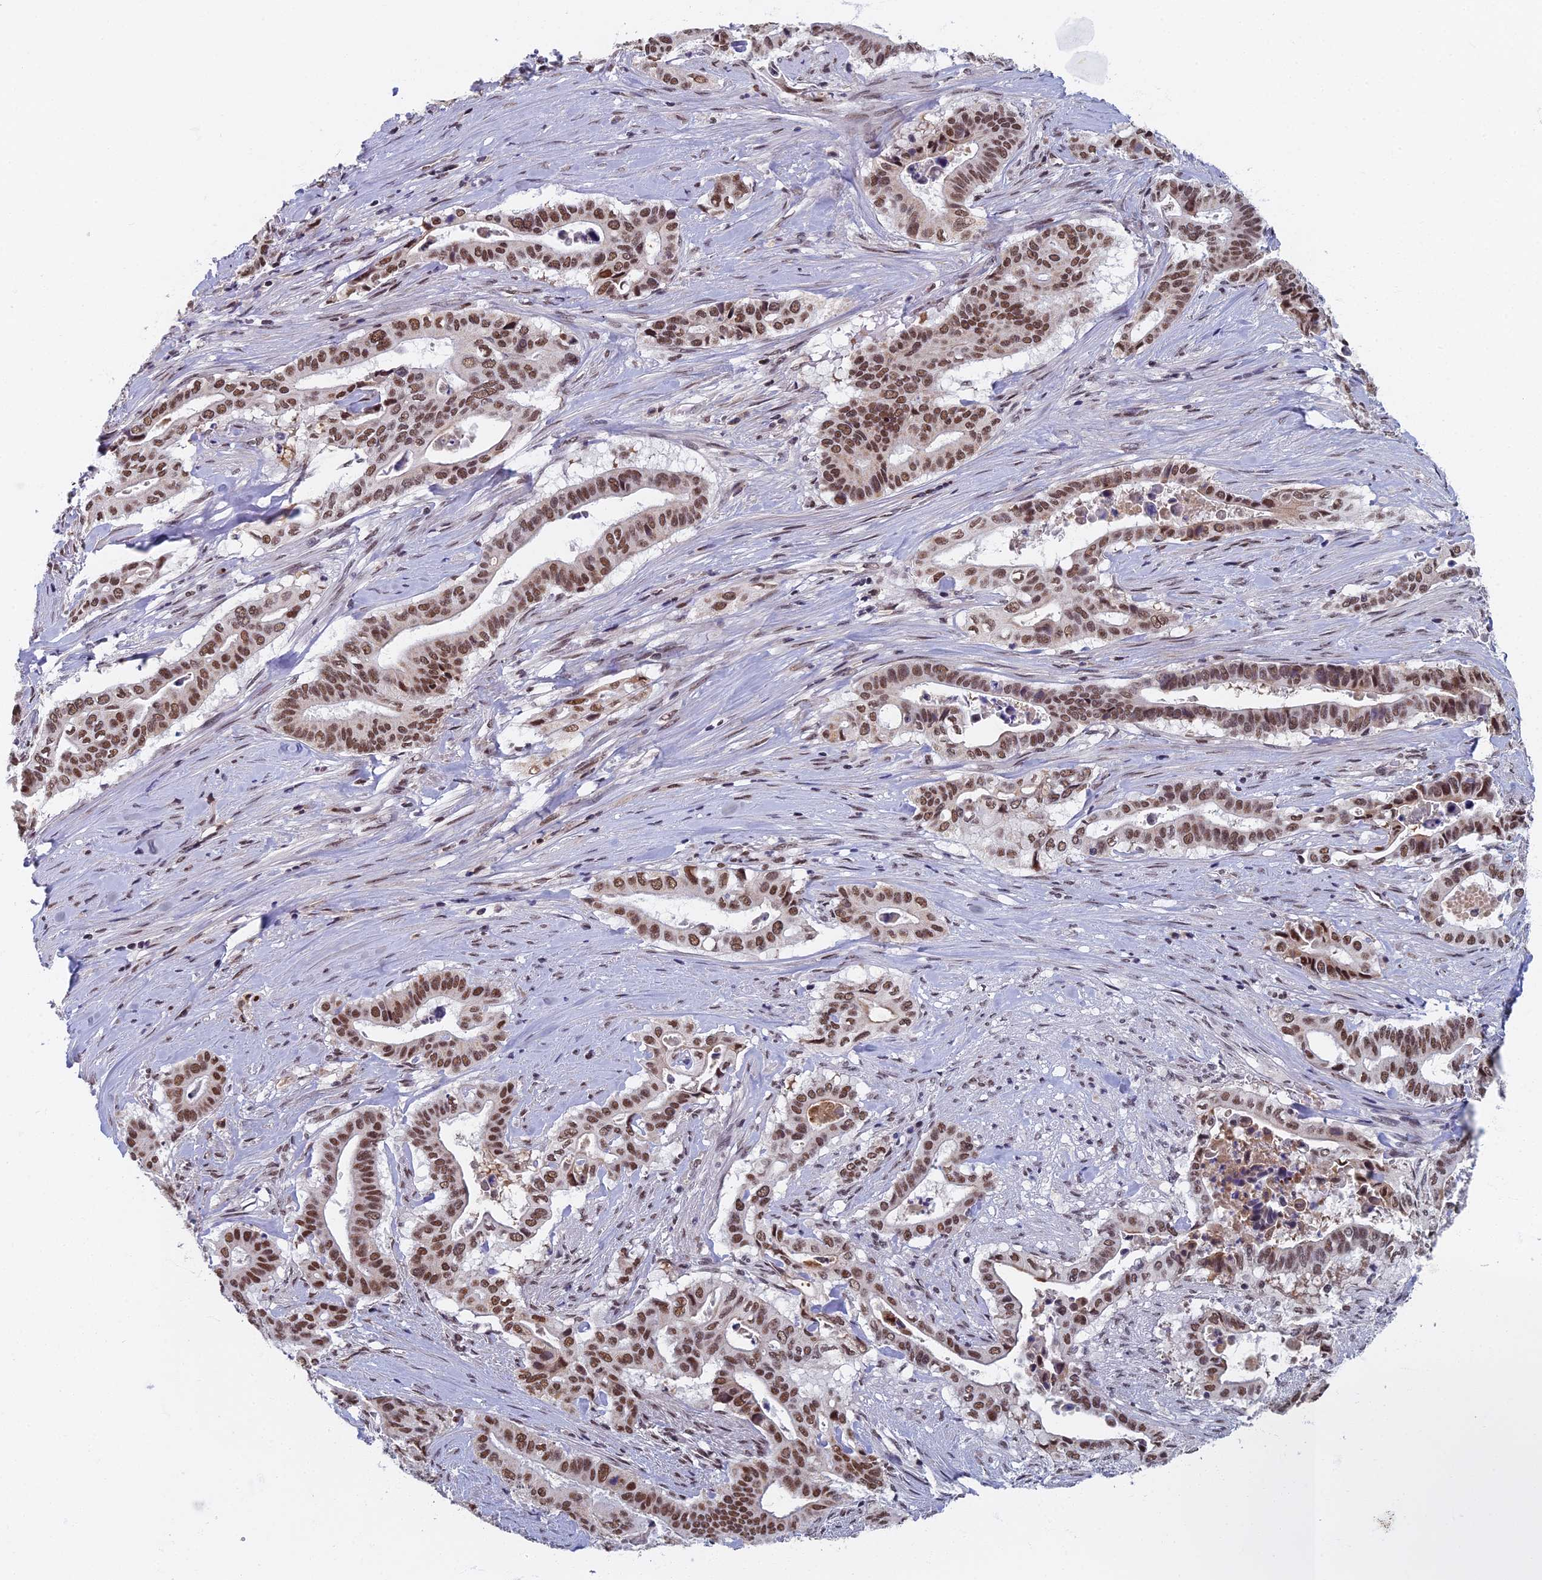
{"staining": {"intensity": "moderate", "quantity": ">75%", "location": "nuclear"}, "tissue": "pancreatic cancer", "cell_type": "Tumor cells", "image_type": "cancer", "snomed": [{"axis": "morphology", "description": "Adenocarcinoma, NOS"}, {"axis": "topography", "description": "Pancreas"}], "caption": "Pancreatic adenocarcinoma stained for a protein (brown) demonstrates moderate nuclear positive positivity in about >75% of tumor cells.", "gene": "TAF13", "patient": {"sex": "female", "age": 77}}